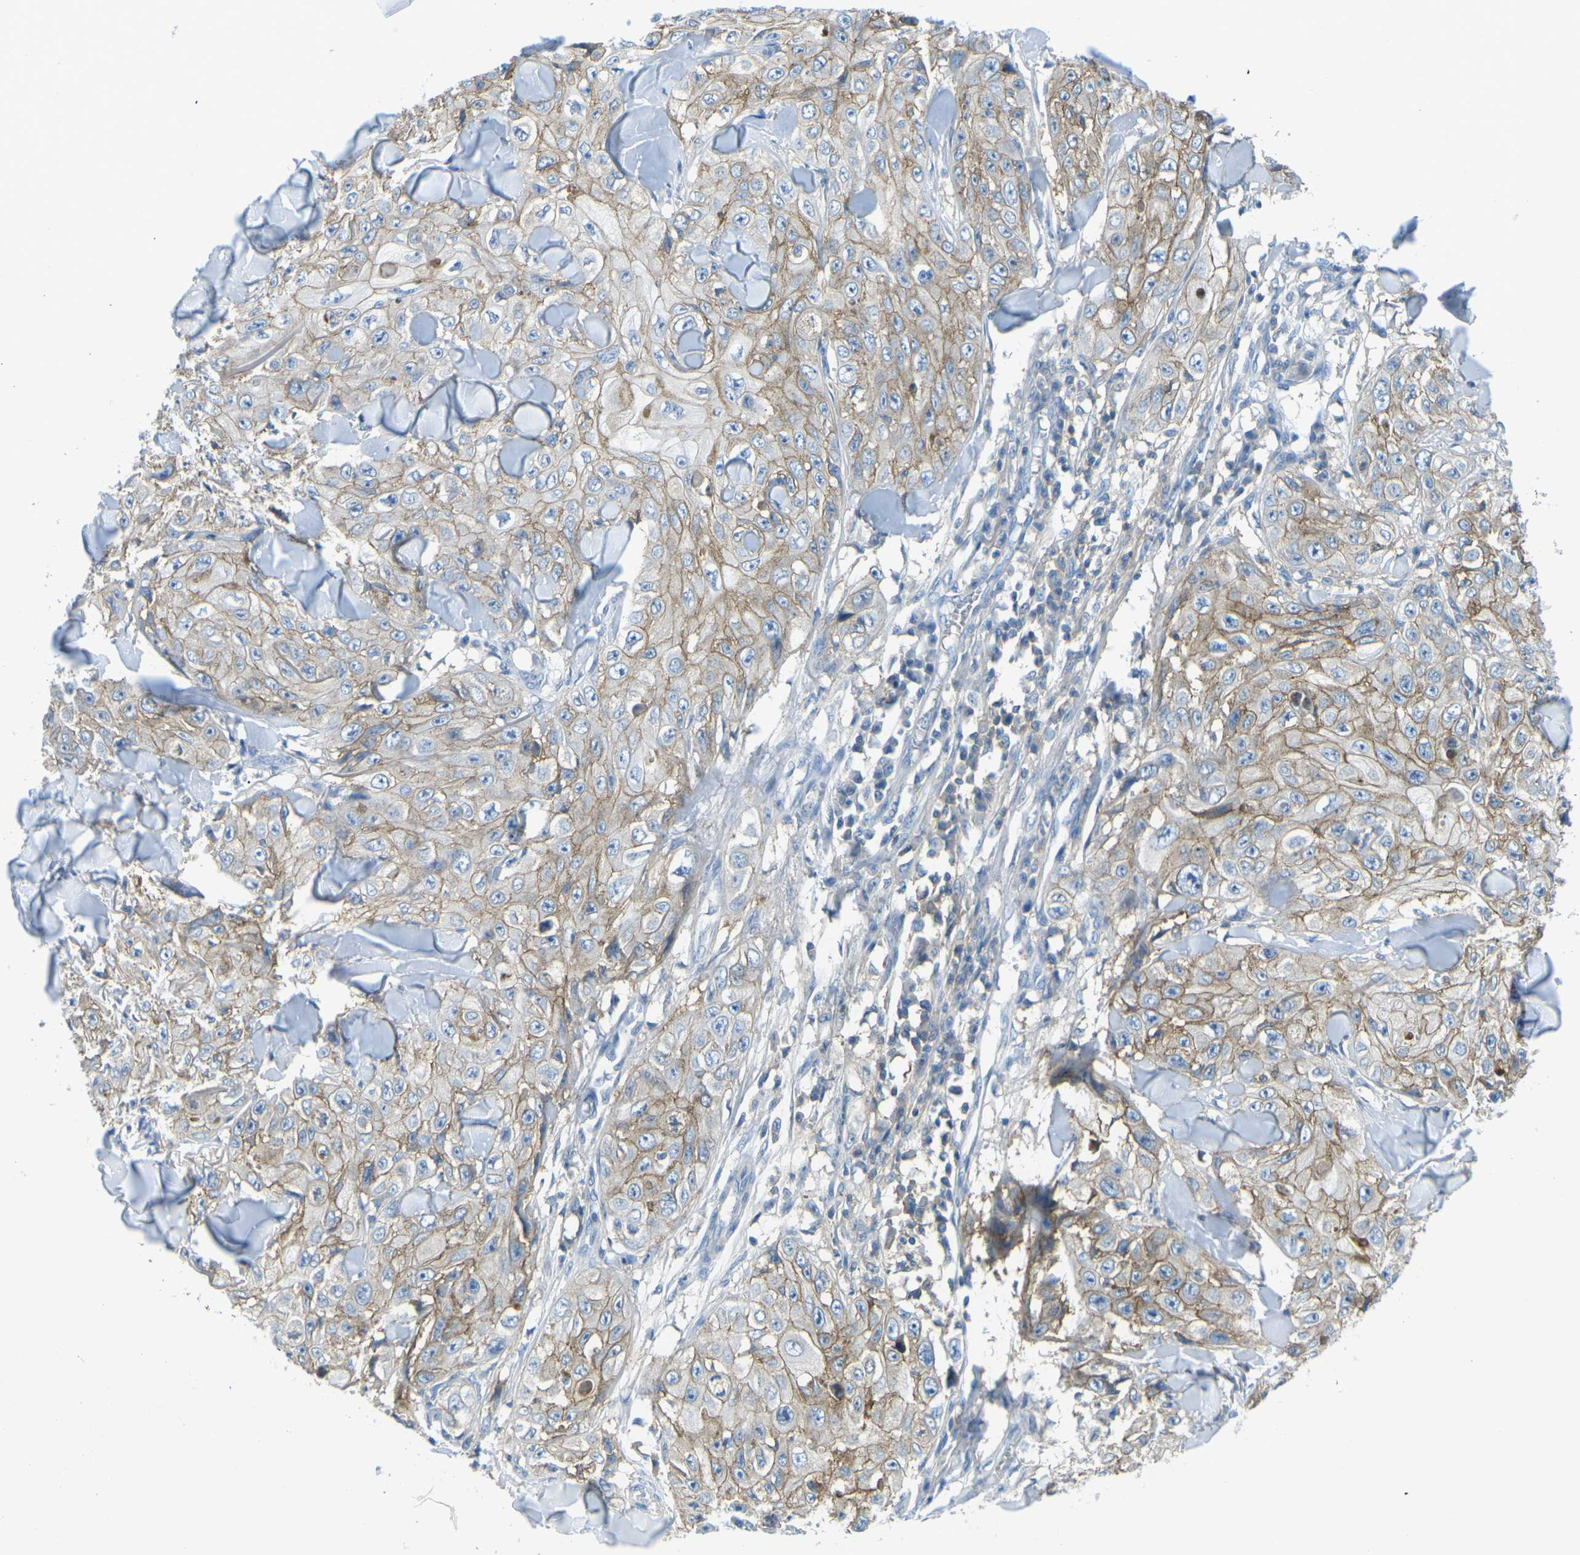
{"staining": {"intensity": "moderate", "quantity": ">75%", "location": "cytoplasmic/membranous"}, "tissue": "skin cancer", "cell_type": "Tumor cells", "image_type": "cancer", "snomed": [{"axis": "morphology", "description": "Squamous cell carcinoma, NOS"}, {"axis": "topography", "description": "Skin"}], "caption": "Immunohistochemical staining of human skin cancer reveals medium levels of moderate cytoplasmic/membranous protein staining in approximately >75% of tumor cells. Nuclei are stained in blue.", "gene": "CD47", "patient": {"sex": "male", "age": 86}}